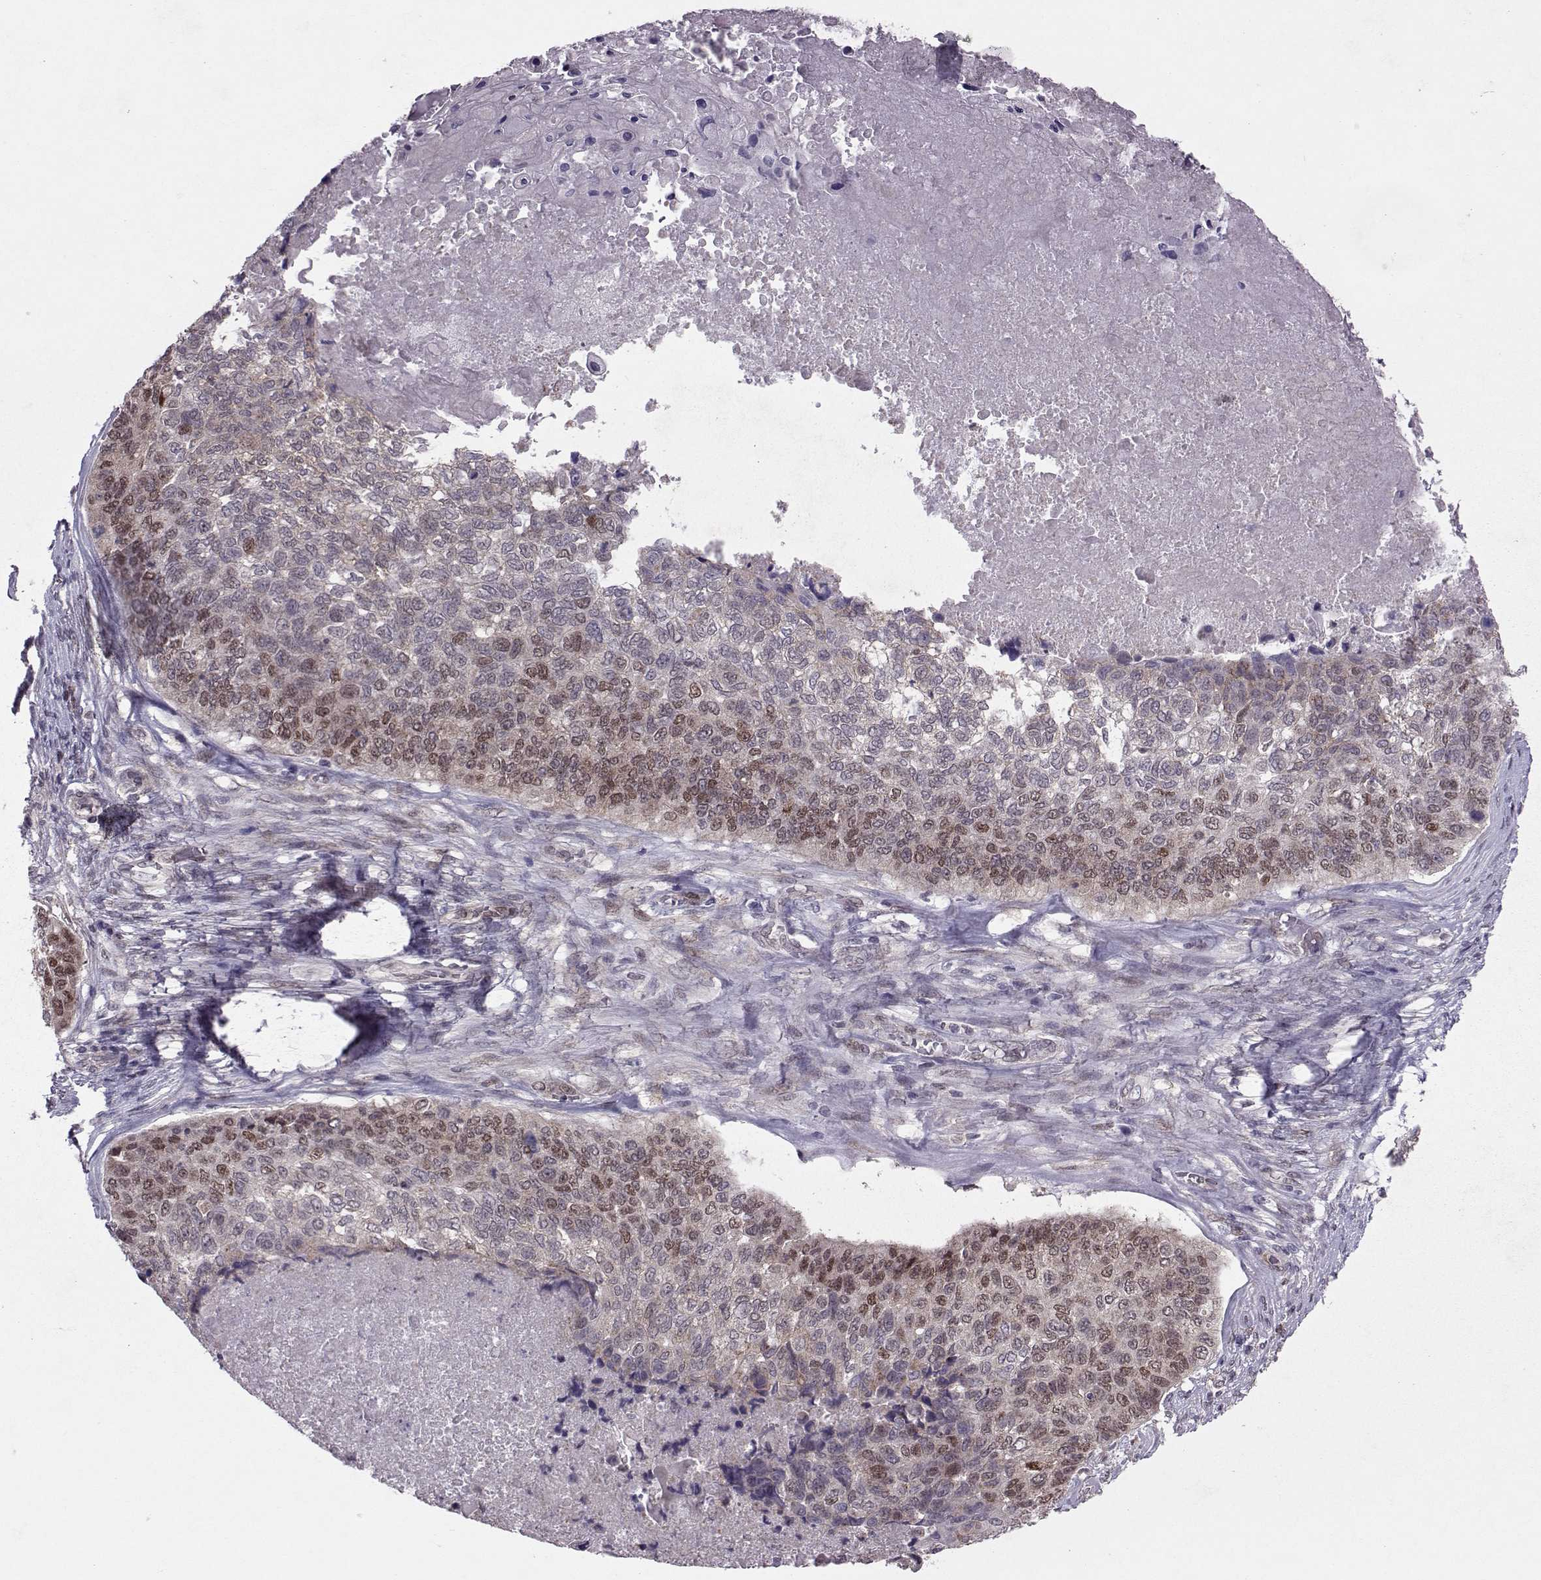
{"staining": {"intensity": "moderate", "quantity": "25%-75%", "location": "nuclear"}, "tissue": "lung cancer", "cell_type": "Tumor cells", "image_type": "cancer", "snomed": [{"axis": "morphology", "description": "Squamous cell carcinoma, NOS"}, {"axis": "topography", "description": "Lung"}], "caption": "Squamous cell carcinoma (lung) stained with a protein marker demonstrates moderate staining in tumor cells.", "gene": "CDK4", "patient": {"sex": "male", "age": 69}}